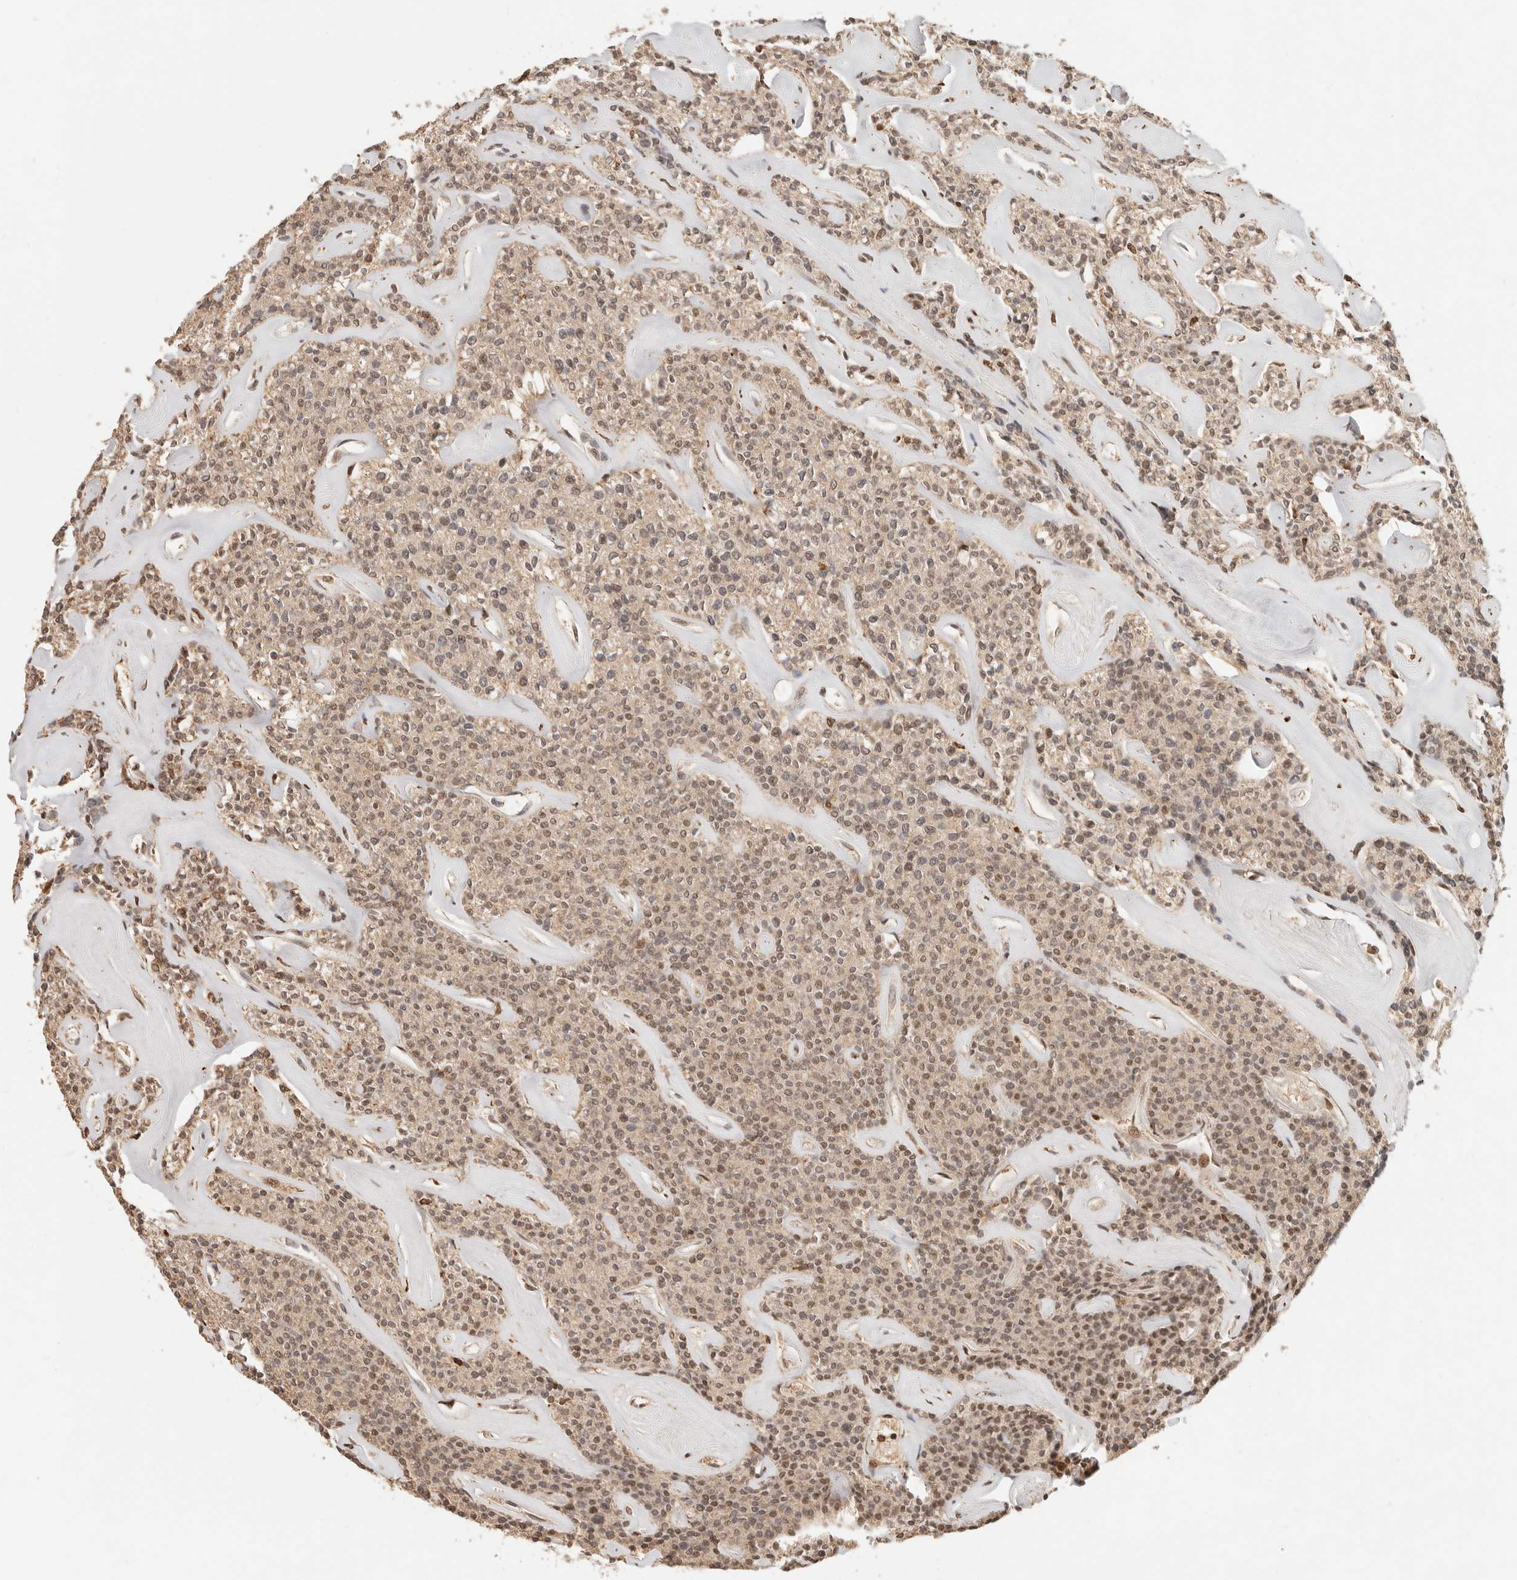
{"staining": {"intensity": "moderate", "quantity": "25%-75%", "location": "nuclear"}, "tissue": "parathyroid gland", "cell_type": "Glandular cells", "image_type": "normal", "snomed": [{"axis": "morphology", "description": "Normal tissue, NOS"}, {"axis": "topography", "description": "Parathyroid gland"}], "caption": "Glandular cells display medium levels of moderate nuclear expression in approximately 25%-75% of cells in benign parathyroid gland. (Stains: DAB in brown, nuclei in blue, Microscopy: brightfield microscopy at high magnification).", "gene": "NPAS2", "patient": {"sex": "male", "age": 46}}